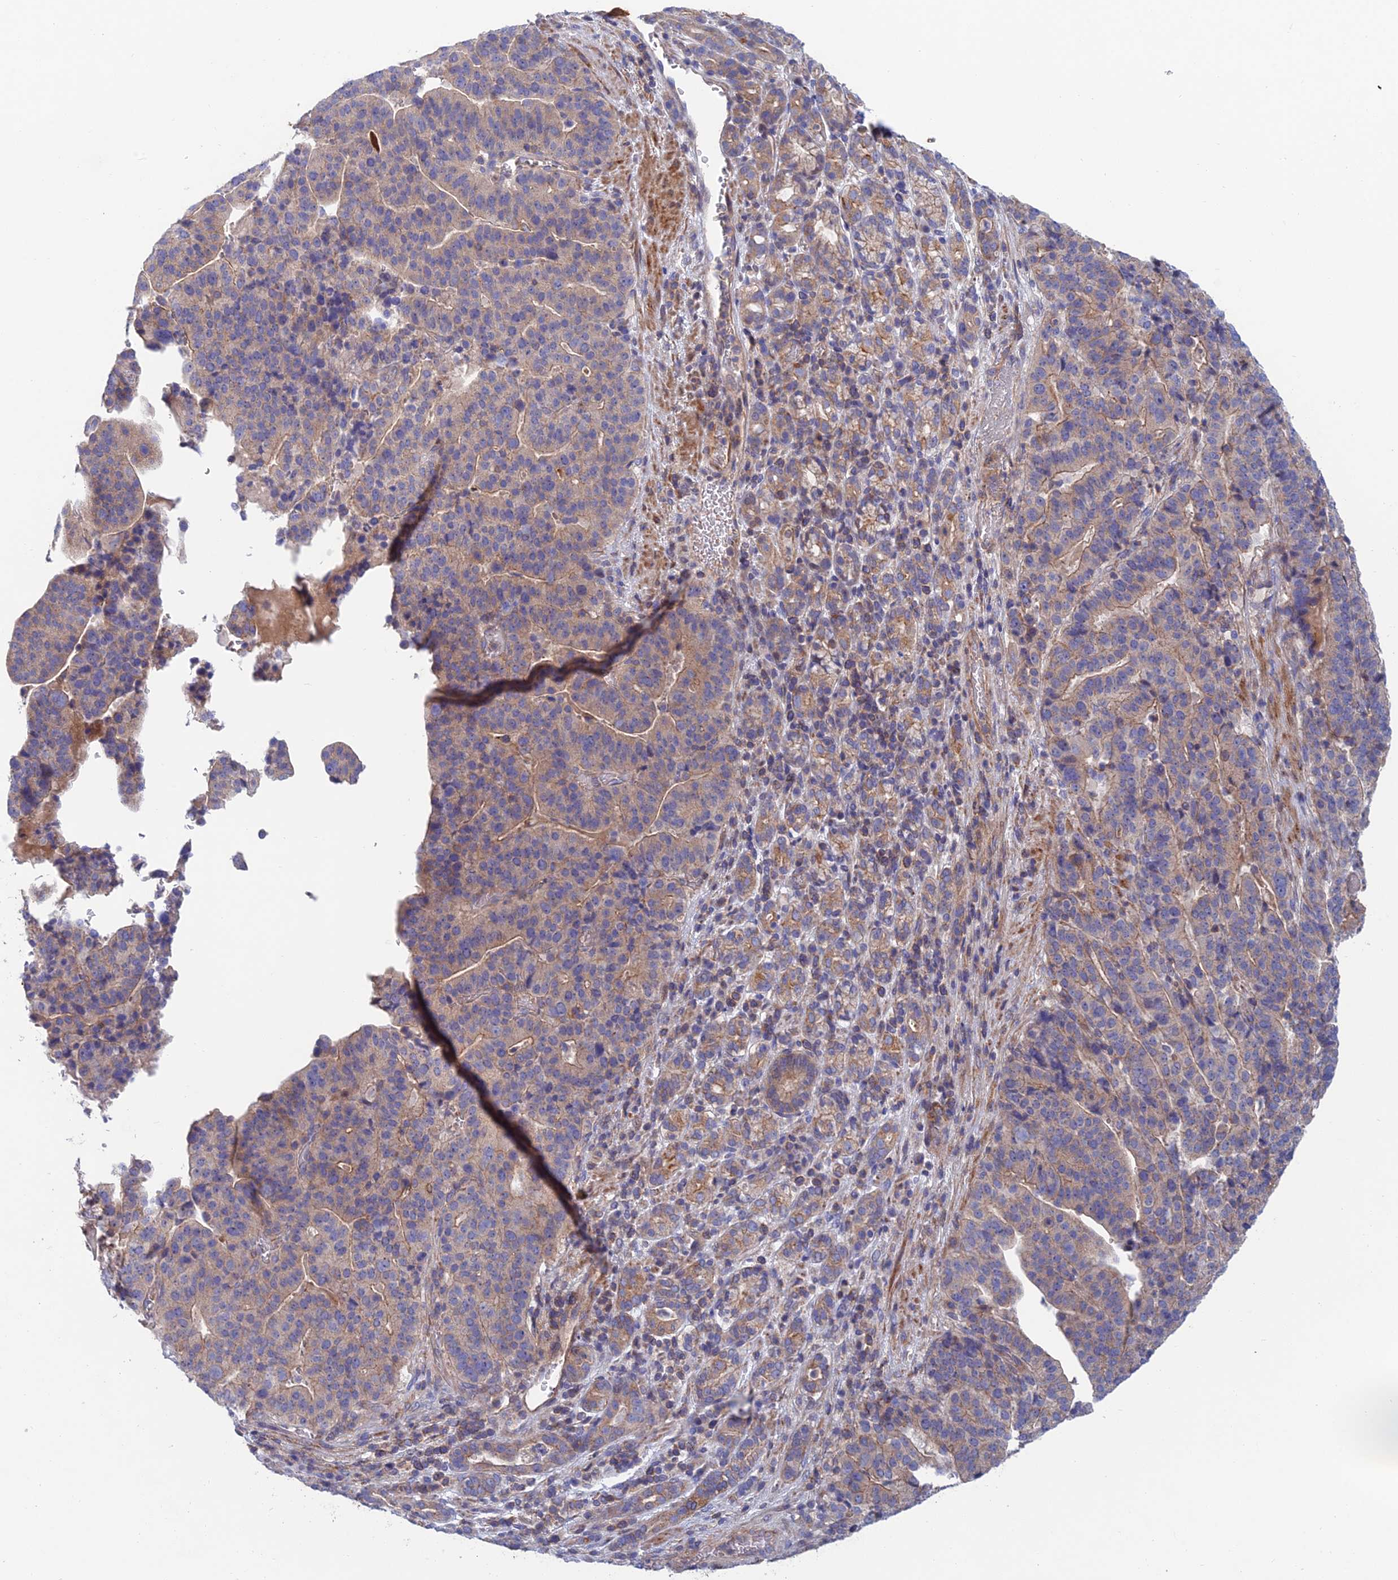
{"staining": {"intensity": "moderate", "quantity": "25%-75%", "location": "cytoplasmic/membranous"}, "tissue": "stomach cancer", "cell_type": "Tumor cells", "image_type": "cancer", "snomed": [{"axis": "morphology", "description": "Adenocarcinoma, NOS"}, {"axis": "topography", "description": "Stomach"}], "caption": "Immunohistochemistry (IHC) (DAB (3,3'-diaminobenzidine)) staining of human stomach cancer reveals moderate cytoplasmic/membranous protein positivity in approximately 25%-75% of tumor cells. (DAB (3,3'-diaminobenzidine) = brown stain, brightfield microscopy at high magnification).", "gene": "USP37", "patient": {"sex": "male", "age": 48}}